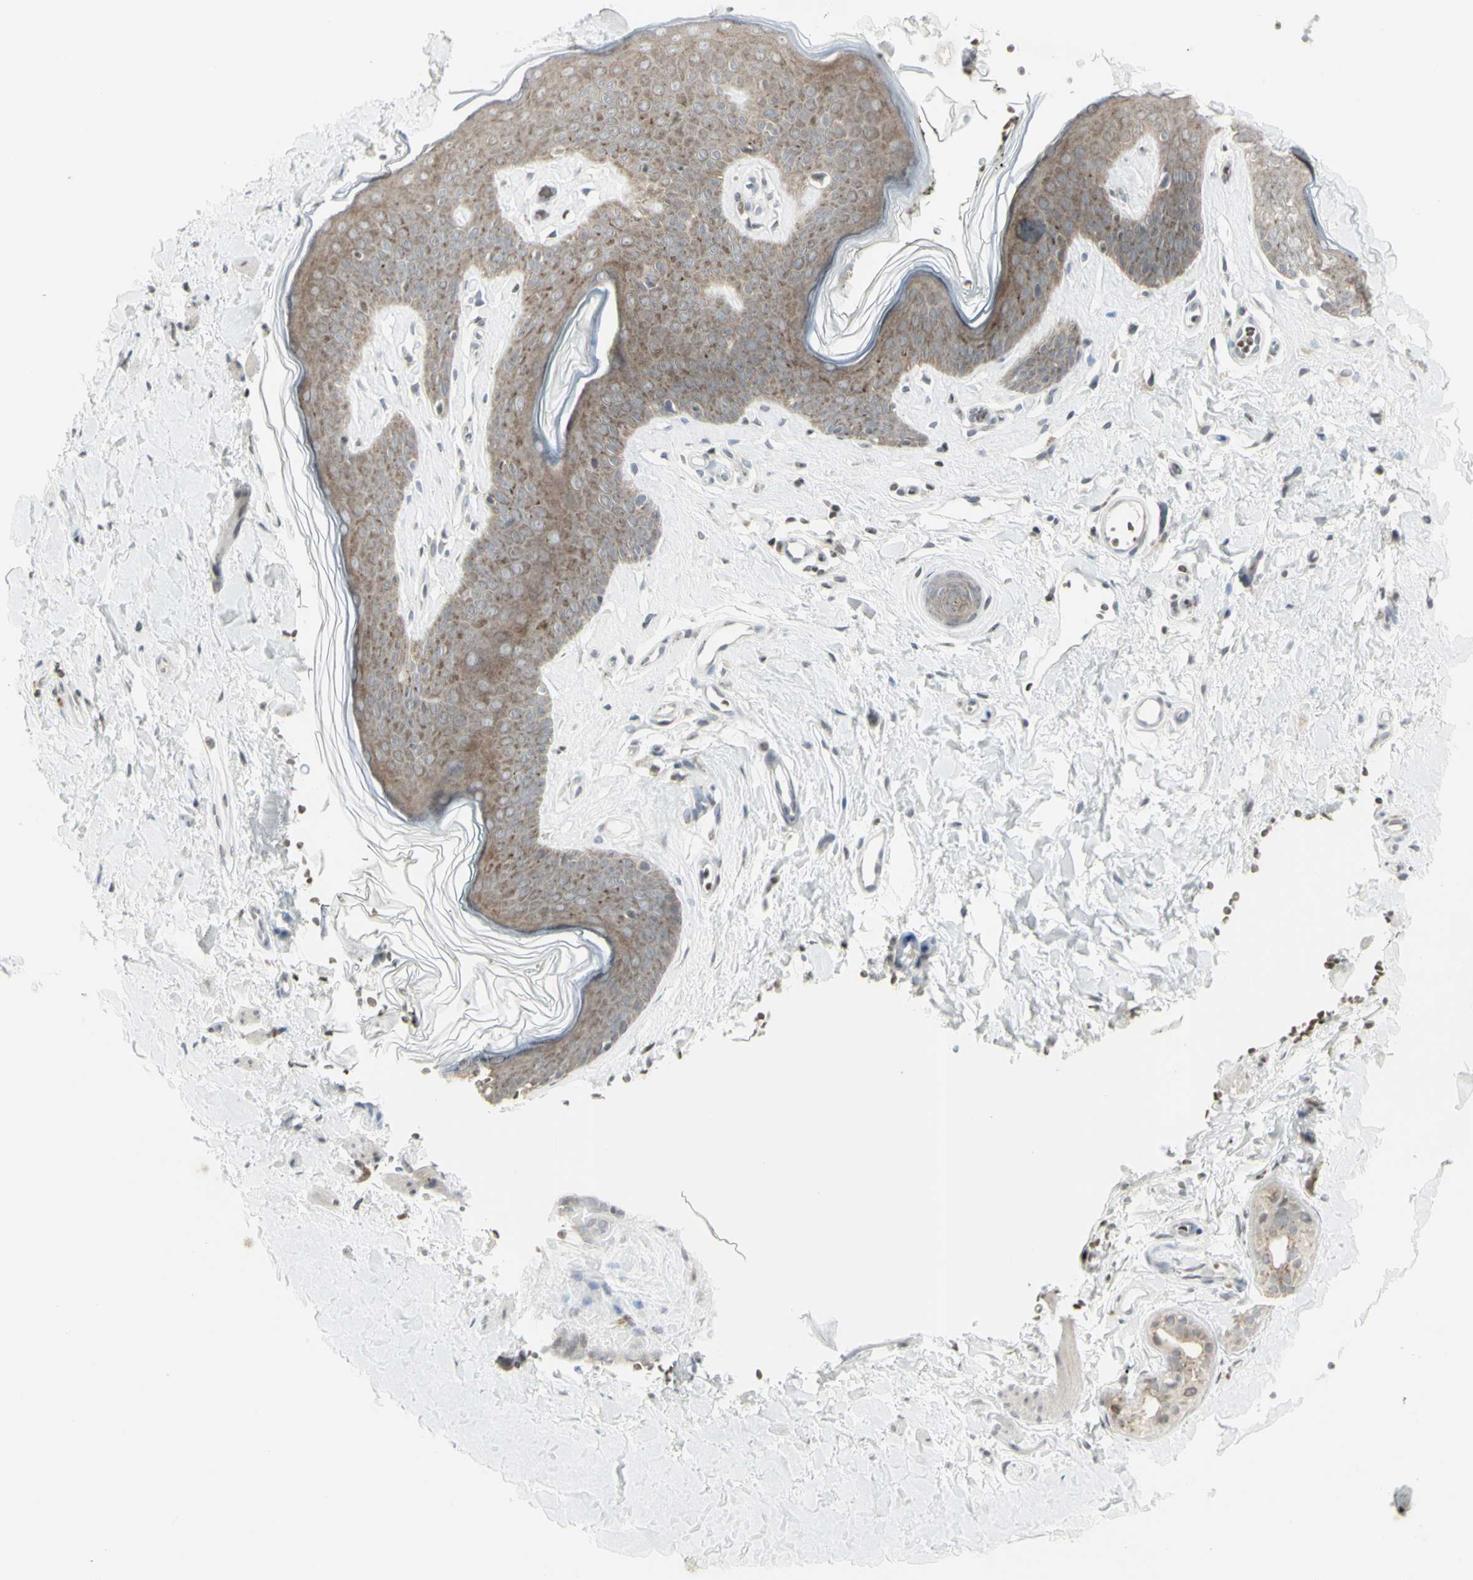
{"staining": {"intensity": "moderate", "quantity": "25%-75%", "location": "cytoplasmic/membranous"}, "tissue": "skin", "cell_type": "Epidermal cells", "image_type": "normal", "snomed": [{"axis": "morphology", "description": "Normal tissue, NOS"}, {"axis": "morphology", "description": "Inflammation, NOS"}, {"axis": "topography", "description": "Vulva"}], "caption": "Immunohistochemical staining of normal skin reveals moderate cytoplasmic/membranous protein expression in approximately 25%-75% of epidermal cells. The staining was performed using DAB, with brown indicating positive protein expression. Nuclei are stained blue with hematoxylin.", "gene": "MUC5AC", "patient": {"sex": "female", "age": 84}}